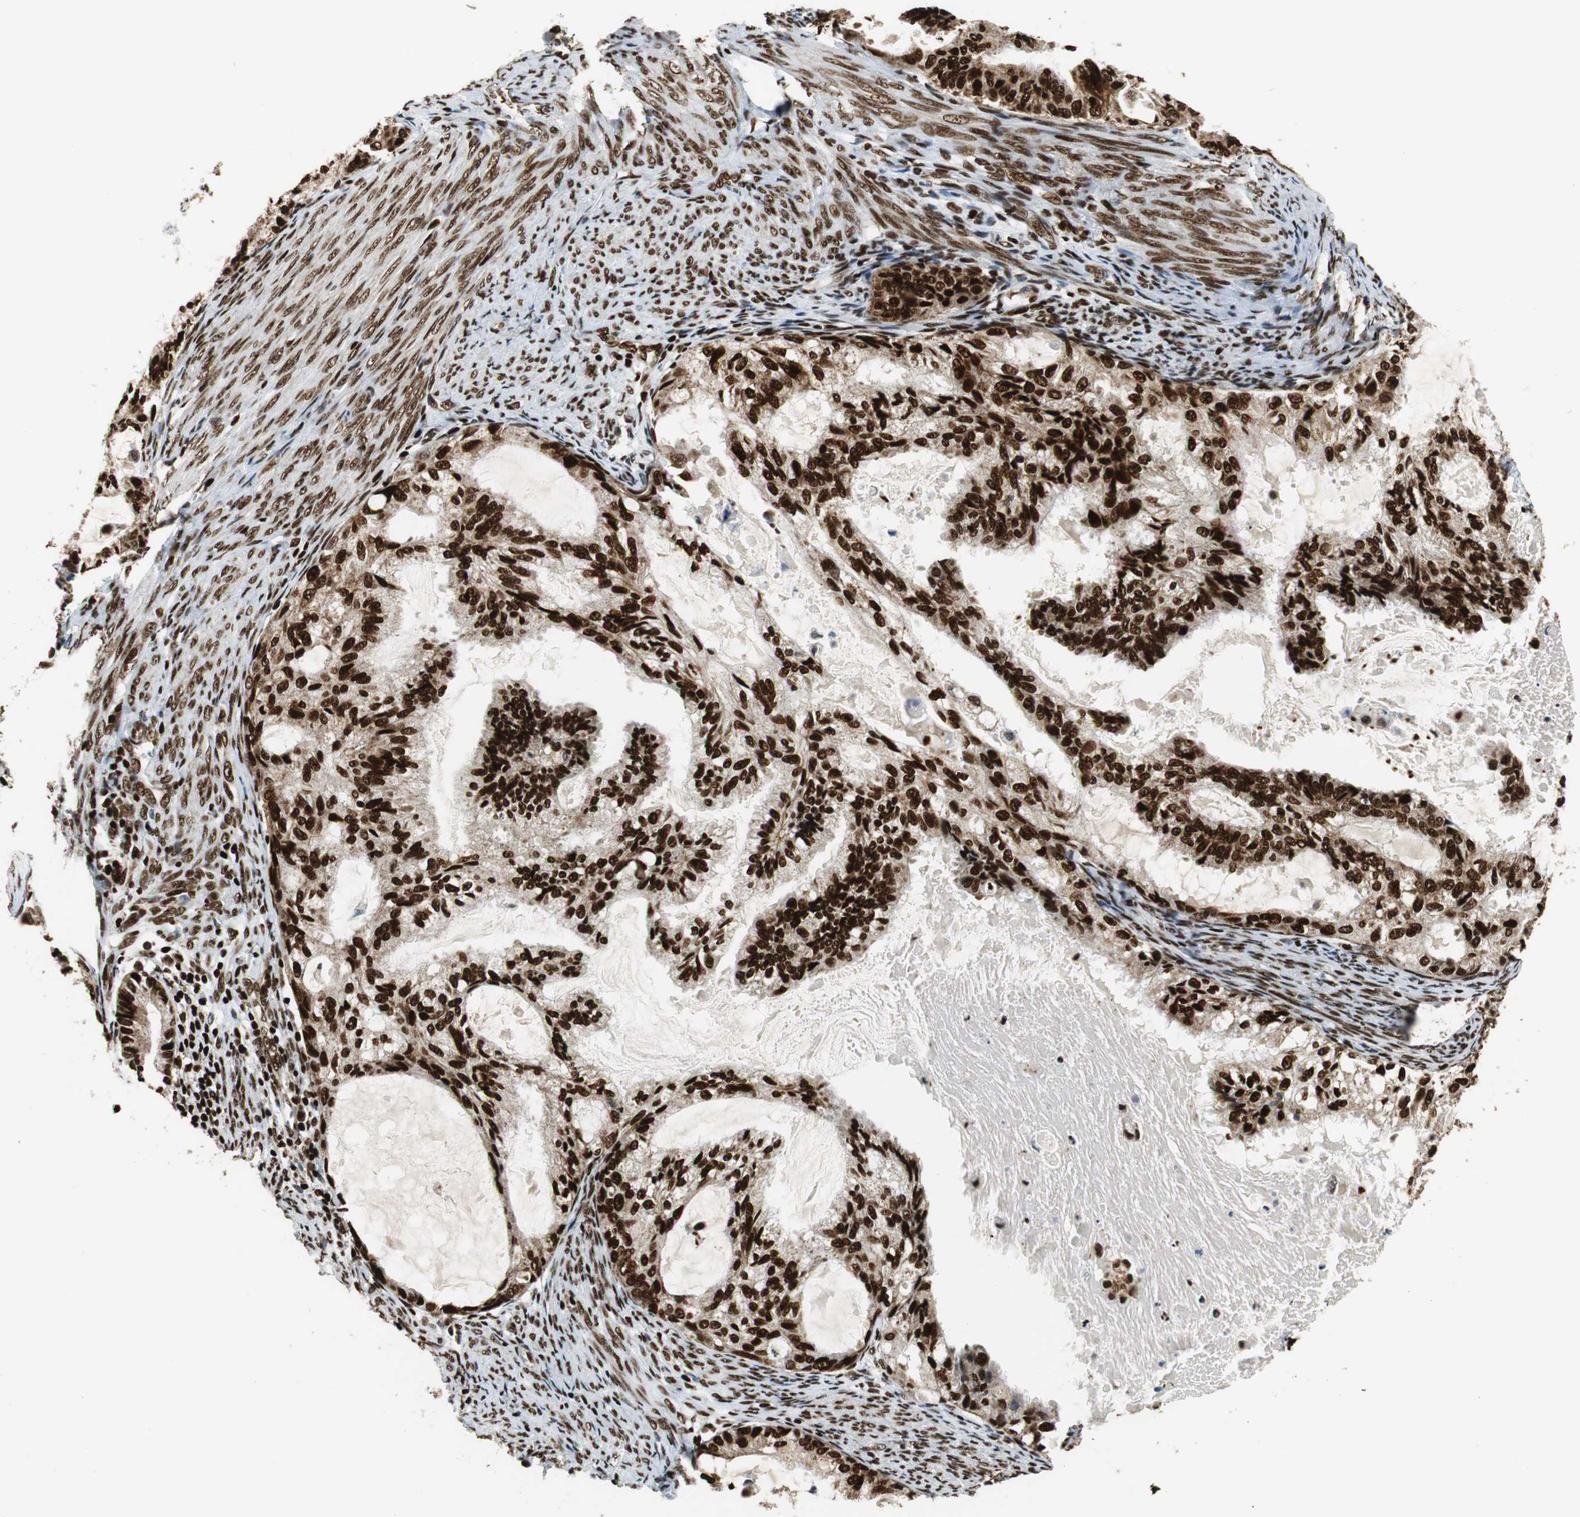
{"staining": {"intensity": "strong", "quantity": ">75%", "location": "nuclear"}, "tissue": "cervical cancer", "cell_type": "Tumor cells", "image_type": "cancer", "snomed": [{"axis": "morphology", "description": "Normal tissue, NOS"}, {"axis": "morphology", "description": "Adenocarcinoma, NOS"}, {"axis": "topography", "description": "Cervix"}, {"axis": "topography", "description": "Endometrium"}], "caption": "Immunohistochemistry of cervical cancer (adenocarcinoma) demonstrates high levels of strong nuclear expression in about >75% of tumor cells.", "gene": "HDAC1", "patient": {"sex": "female", "age": 86}}